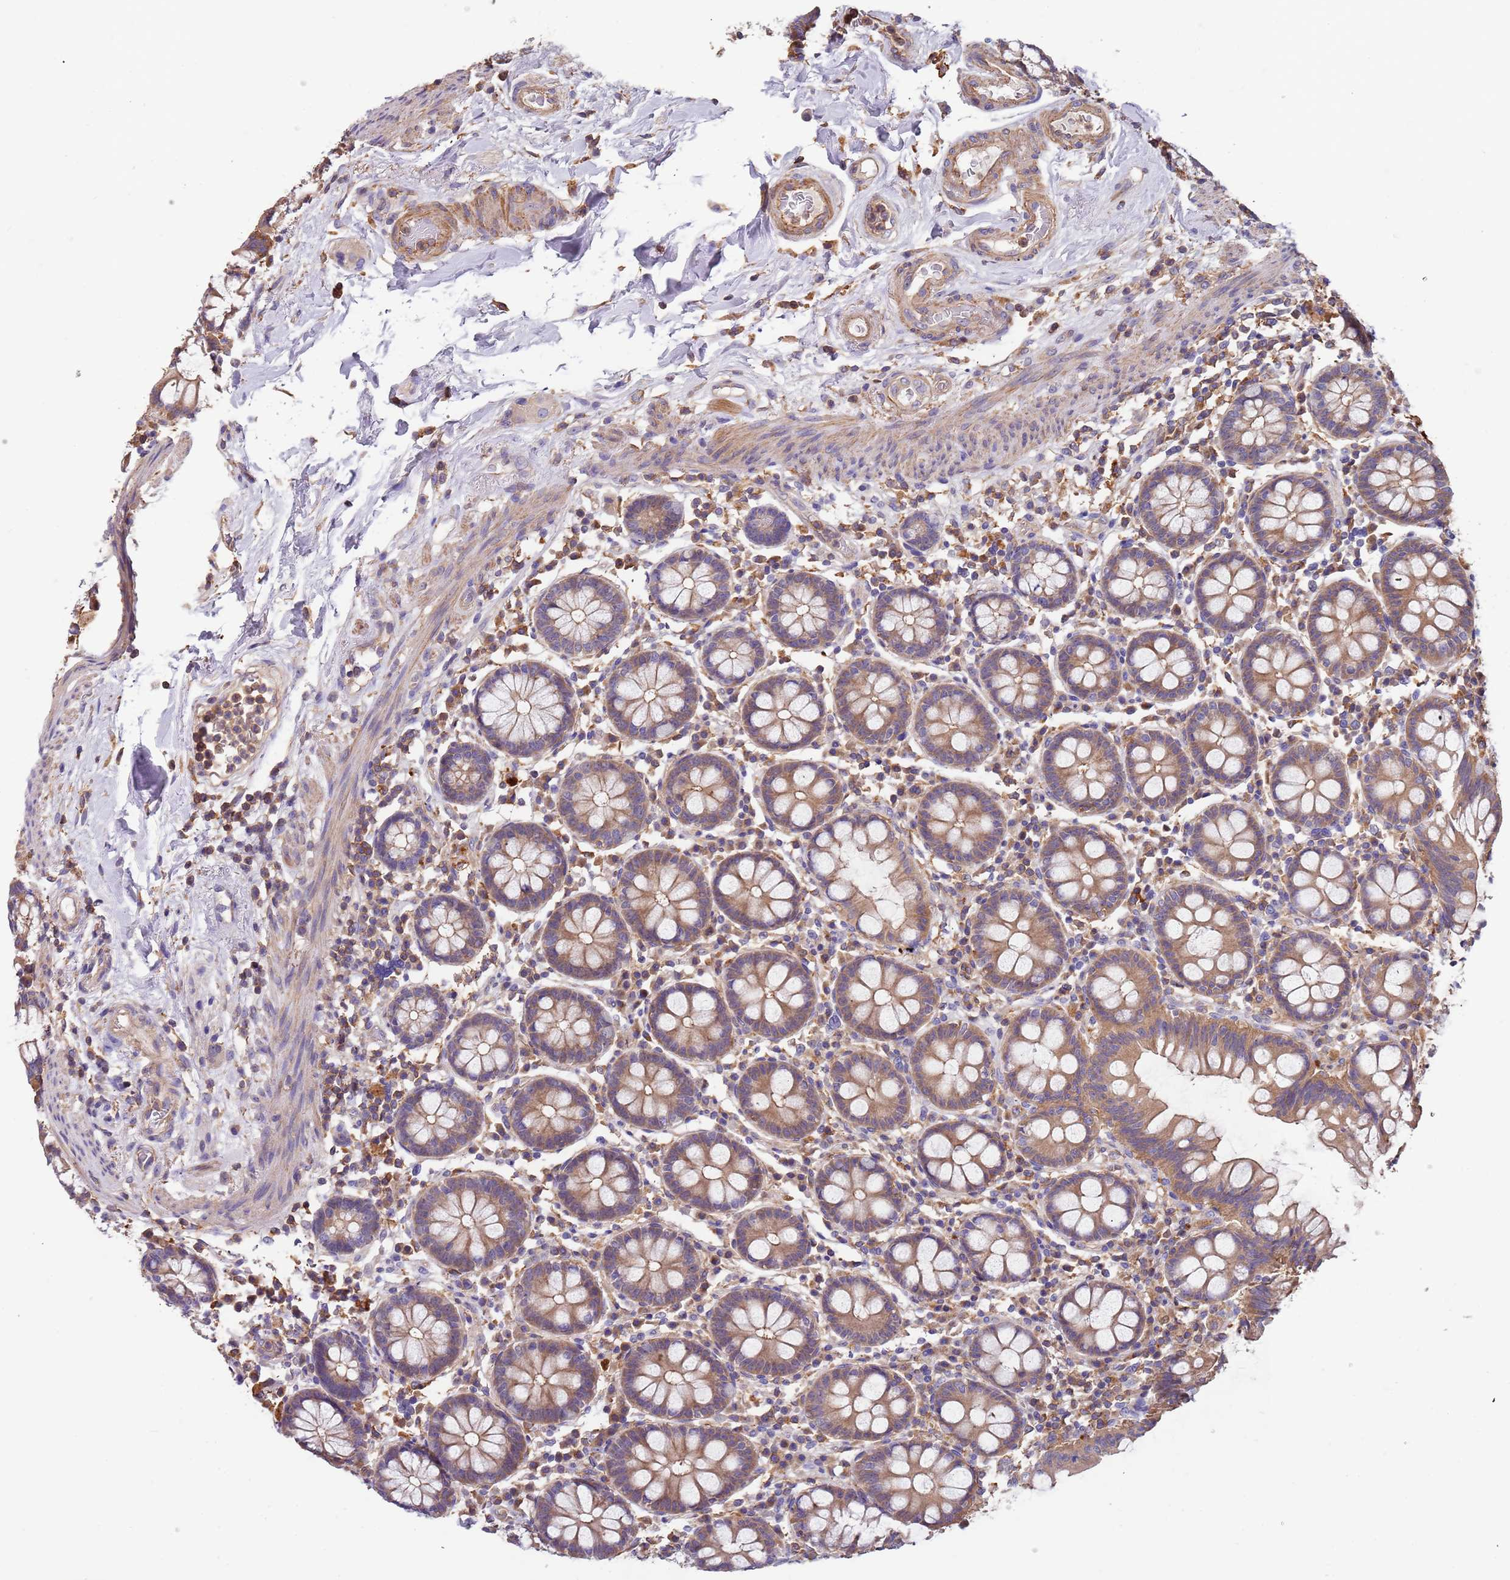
{"staining": {"intensity": "moderate", "quantity": ">75%", "location": "cytoplasmic/membranous"}, "tissue": "colon", "cell_type": "Endothelial cells", "image_type": "normal", "snomed": [{"axis": "morphology", "description": "Normal tissue, NOS"}, {"axis": "topography", "description": "Colon"}], "caption": "DAB immunohistochemical staining of normal human colon reveals moderate cytoplasmic/membranous protein expression in about >75% of endothelial cells.", "gene": "SYT4", "patient": {"sex": "female", "age": 79}}